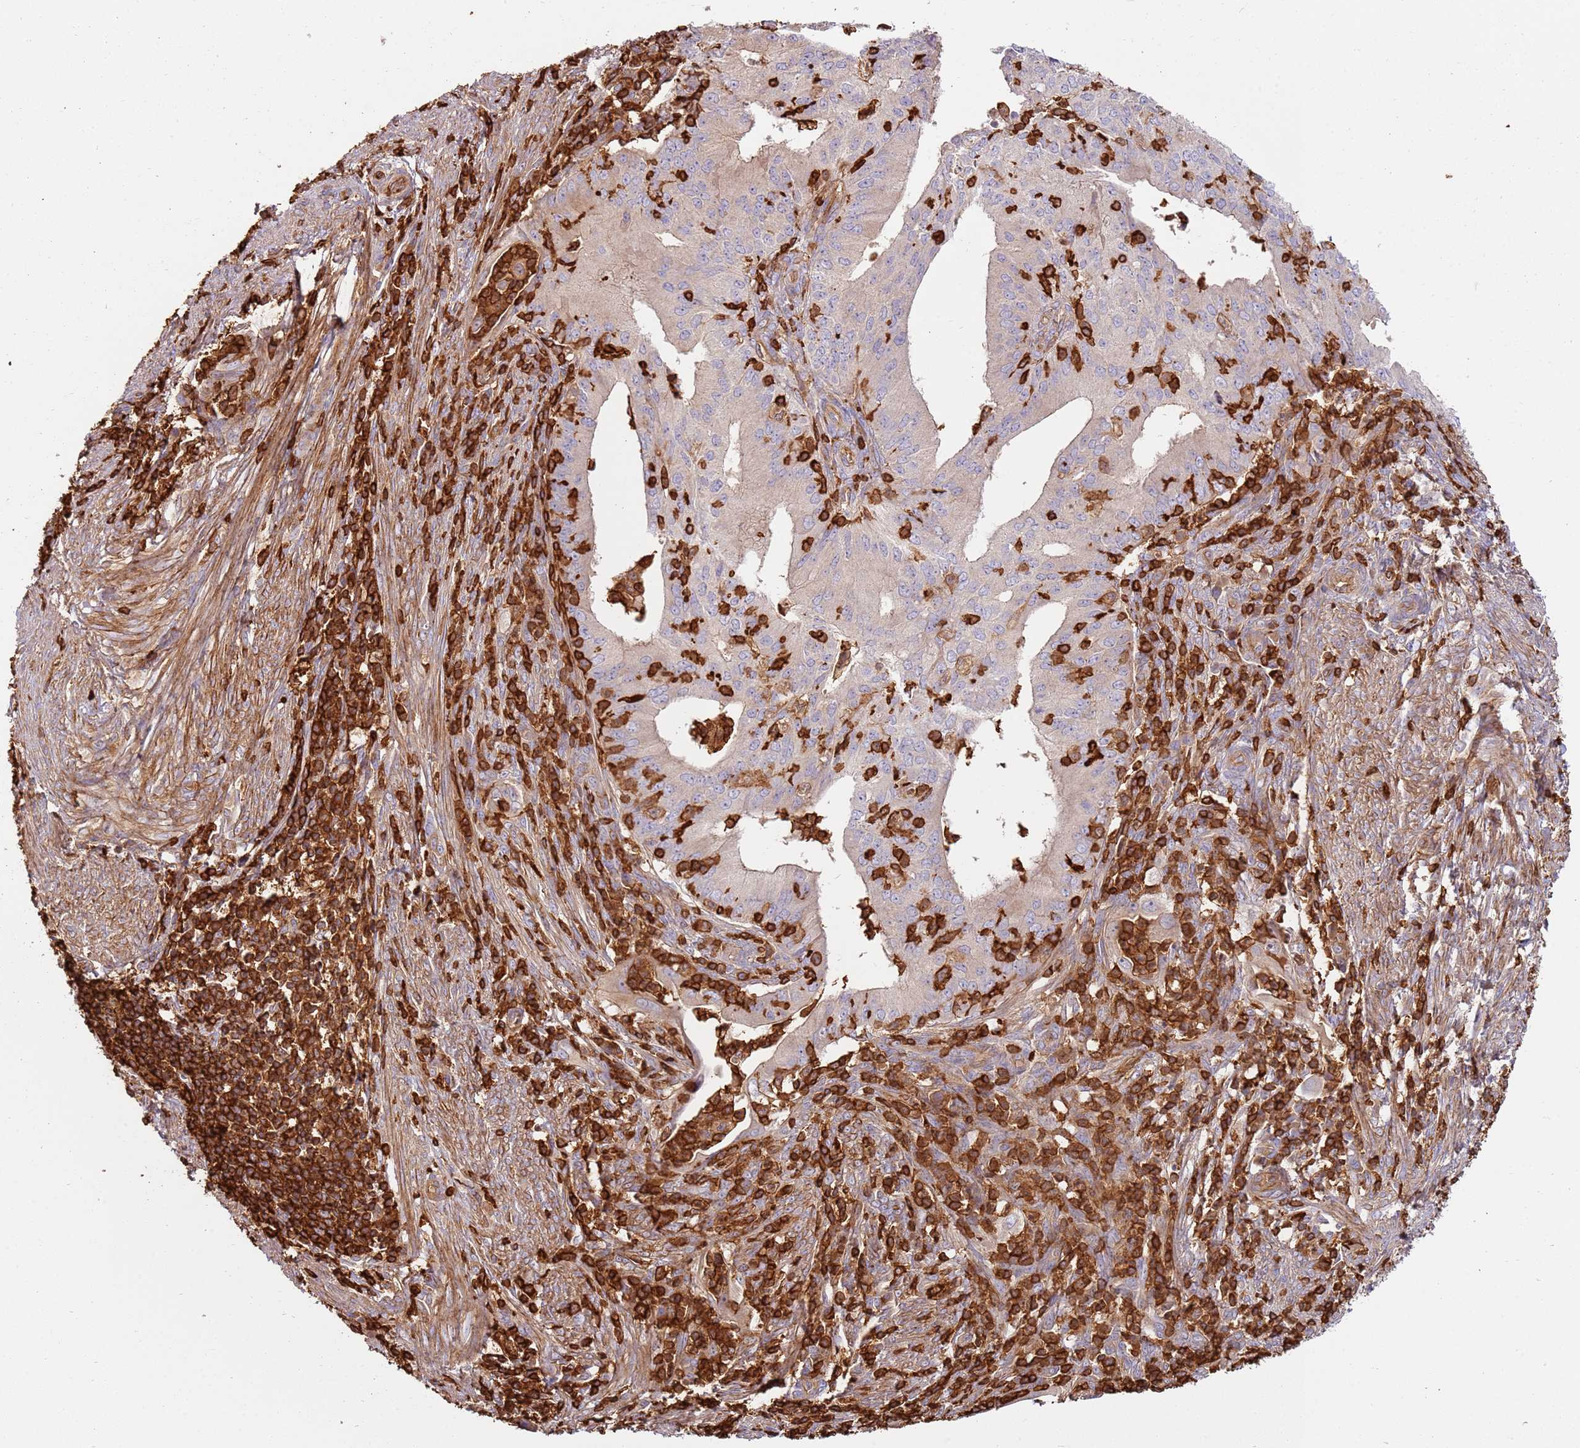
{"staining": {"intensity": "weak", "quantity": "<25%", "location": "cytoplasmic/membranous"}, "tissue": "endometrial cancer", "cell_type": "Tumor cells", "image_type": "cancer", "snomed": [{"axis": "morphology", "description": "Adenocarcinoma, NOS"}, {"axis": "topography", "description": "Endometrium"}], "caption": "The IHC histopathology image has no significant positivity in tumor cells of endometrial adenocarcinoma tissue.", "gene": "OR6P1", "patient": {"sex": "female", "age": 50}}